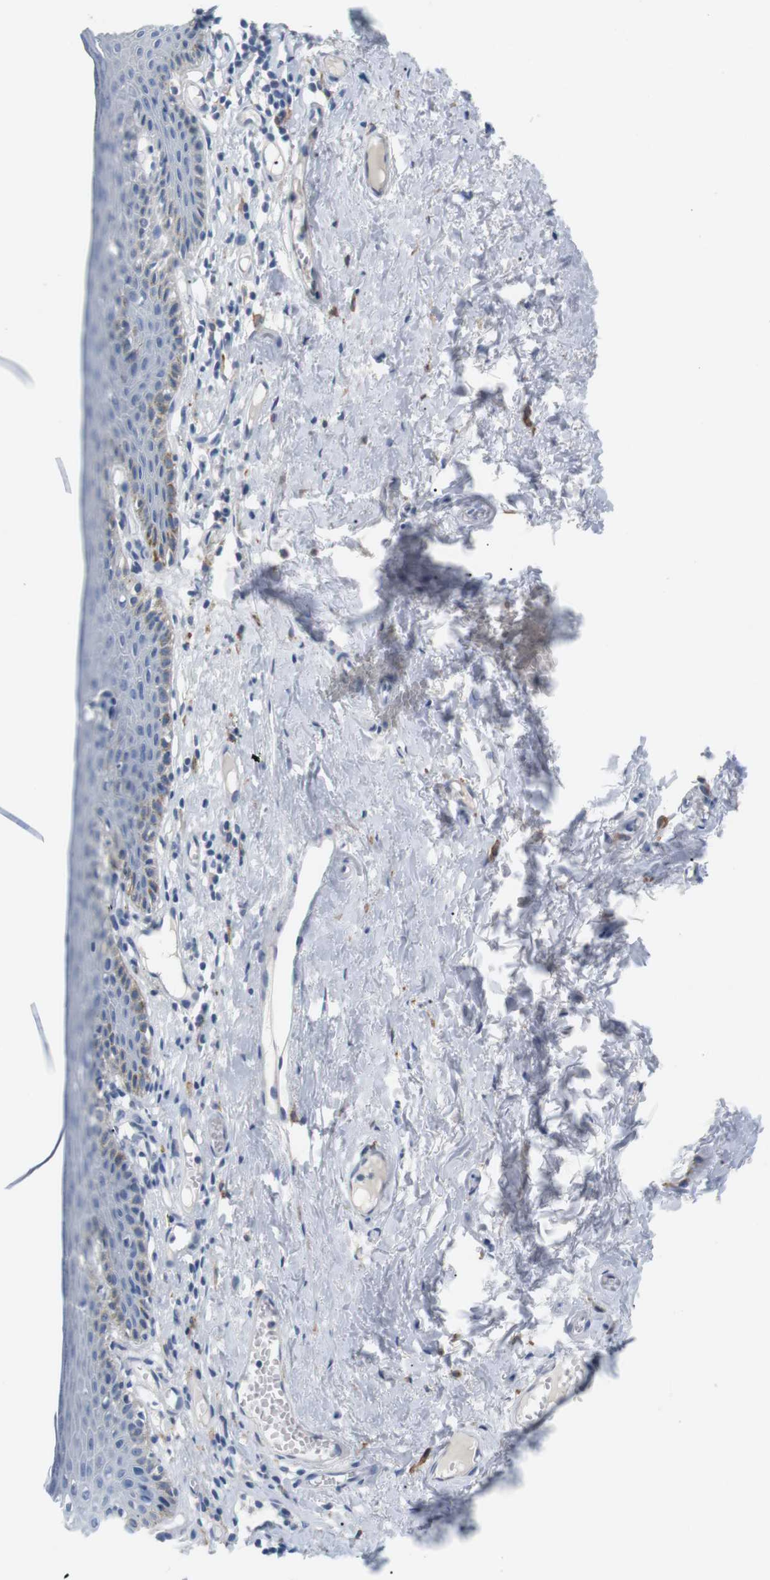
{"staining": {"intensity": "weak", "quantity": "<25%", "location": "cytoplasmic/membranous"}, "tissue": "skin", "cell_type": "Epidermal cells", "image_type": "normal", "snomed": [{"axis": "morphology", "description": "Normal tissue, NOS"}, {"axis": "topography", "description": "Adipose tissue"}, {"axis": "topography", "description": "Vascular tissue"}, {"axis": "topography", "description": "Anal"}, {"axis": "topography", "description": "Peripheral nerve tissue"}], "caption": "This histopathology image is of unremarkable skin stained with immunohistochemistry to label a protein in brown with the nuclei are counter-stained blue. There is no staining in epidermal cells. Nuclei are stained in blue.", "gene": "FCGRT", "patient": {"sex": "female", "age": 54}}